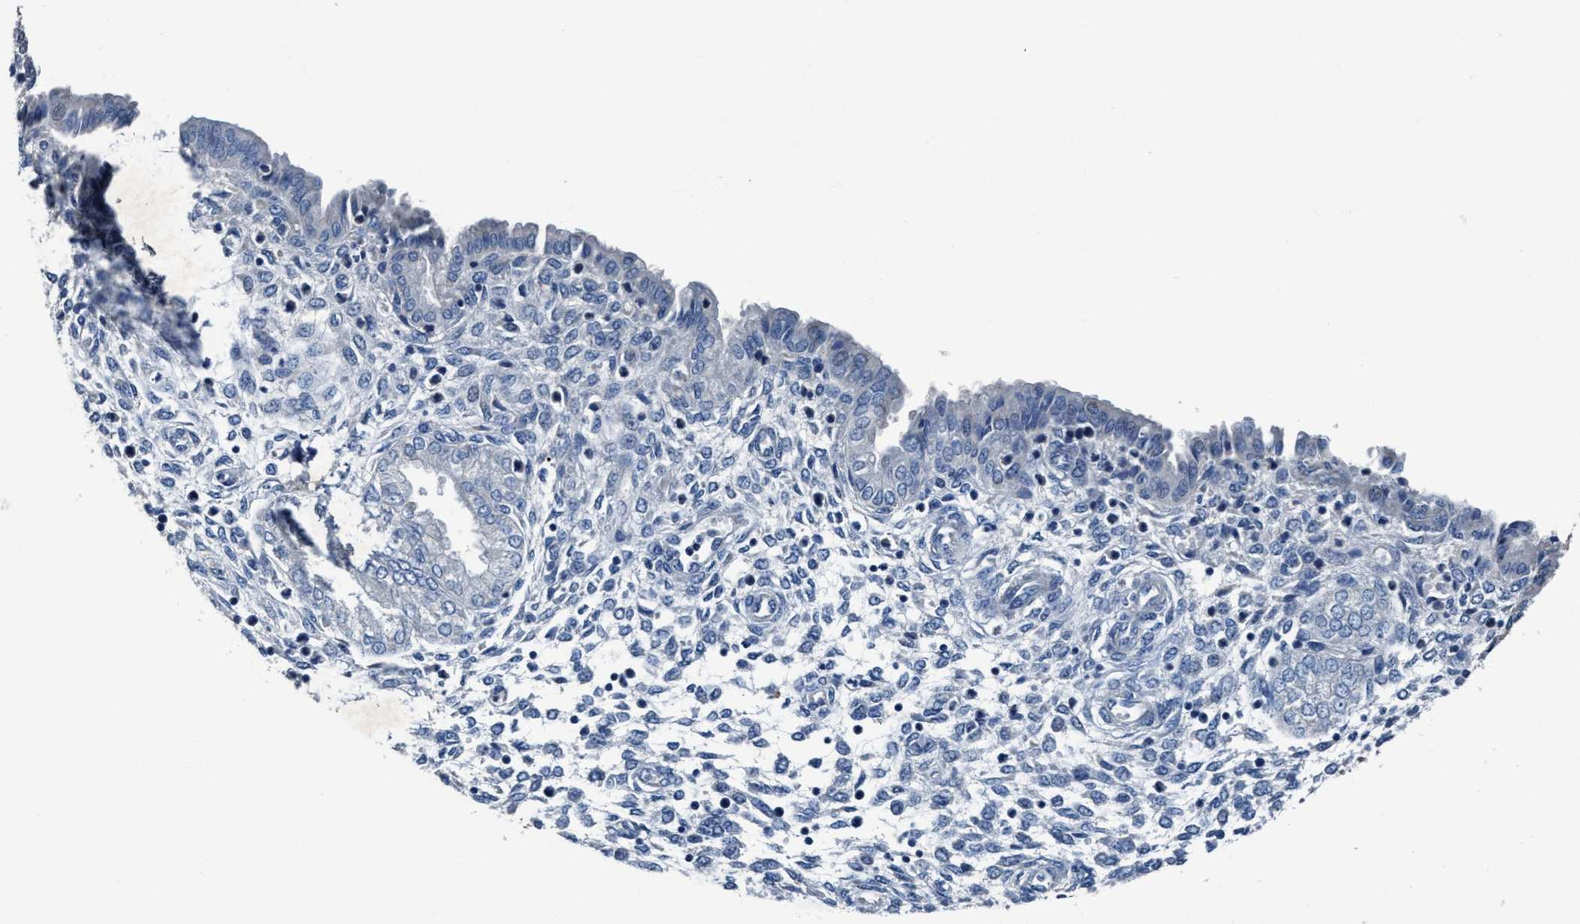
{"staining": {"intensity": "negative", "quantity": "none", "location": "none"}, "tissue": "endometrium", "cell_type": "Cells in endometrial stroma", "image_type": "normal", "snomed": [{"axis": "morphology", "description": "Normal tissue, NOS"}, {"axis": "topography", "description": "Endometrium"}], "caption": "This is an immunohistochemistry (IHC) image of unremarkable human endometrium. There is no positivity in cells in endometrial stroma.", "gene": "ANKFN1", "patient": {"sex": "female", "age": 33}}